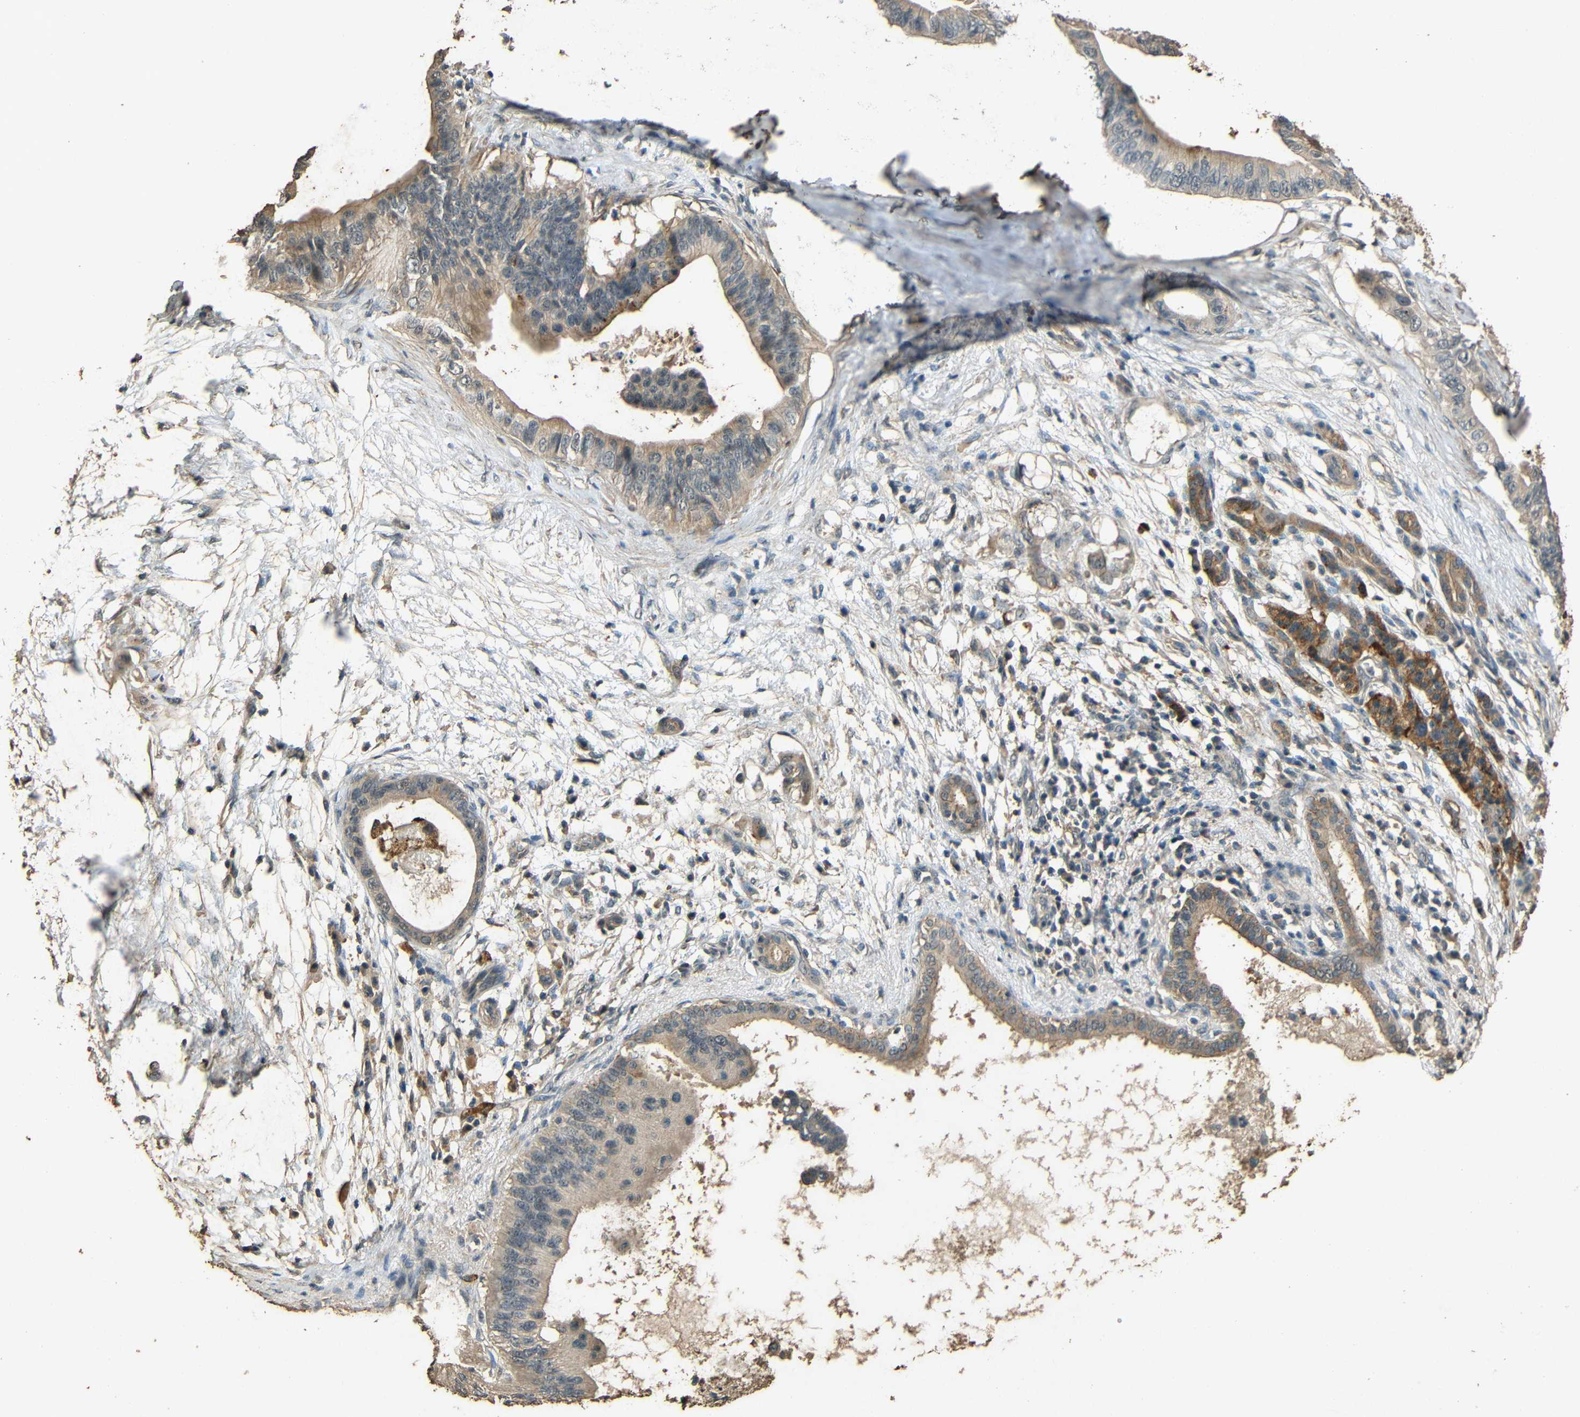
{"staining": {"intensity": "moderate", "quantity": ">75%", "location": "cytoplasmic/membranous"}, "tissue": "pancreatic cancer", "cell_type": "Tumor cells", "image_type": "cancer", "snomed": [{"axis": "morphology", "description": "Adenocarcinoma, NOS"}, {"axis": "topography", "description": "Pancreas"}], "caption": "The micrograph shows immunohistochemical staining of adenocarcinoma (pancreatic). There is moderate cytoplasmic/membranous positivity is seen in approximately >75% of tumor cells.", "gene": "PDE5A", "patient": {"sex": "male", "age": 77}}